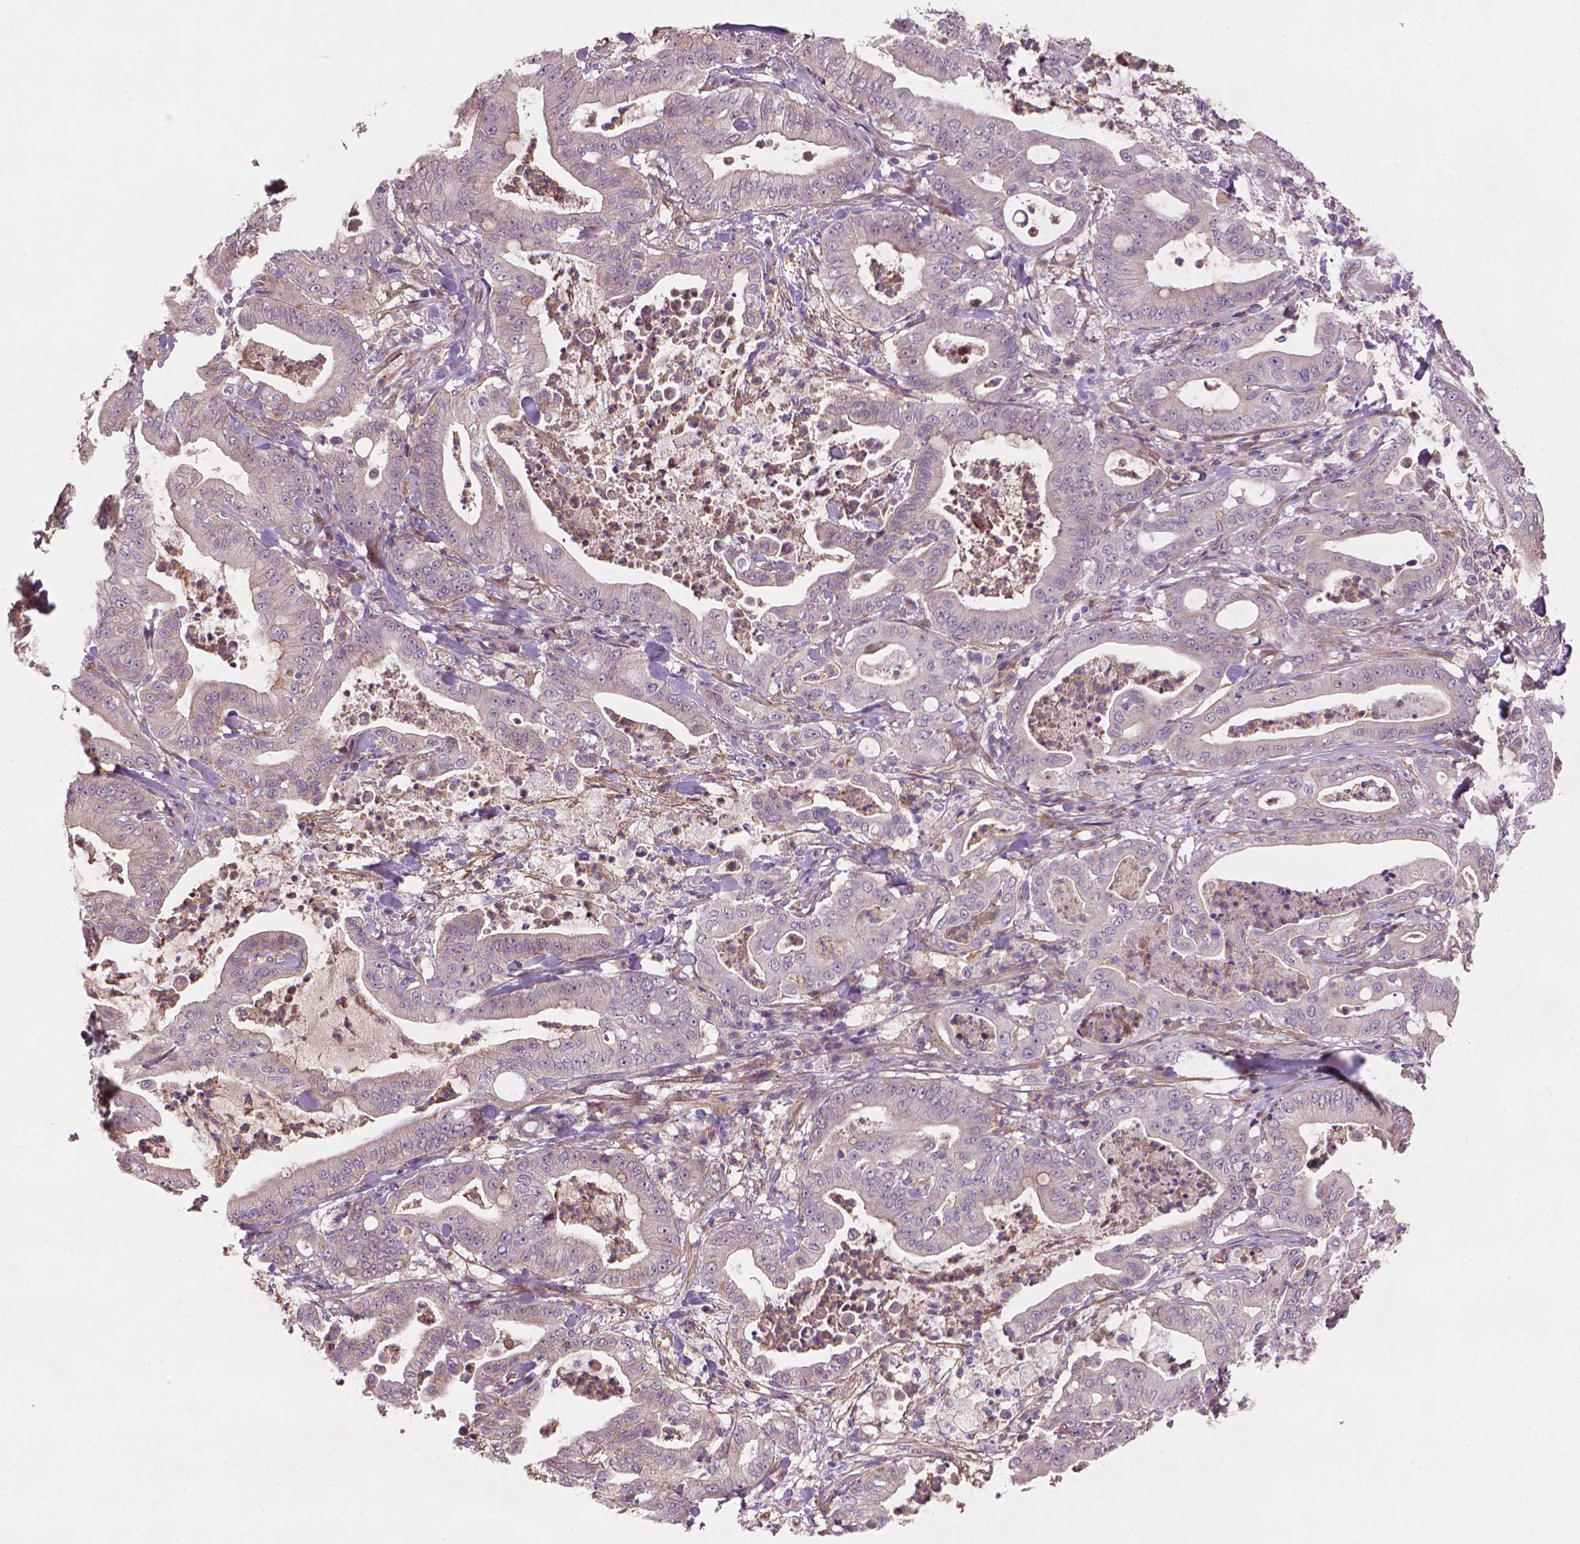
{"staining": {"intensity": "negative", "quantity": "none", "location": "none"}, "tissue": "pancreatic cancer", "cell_type": "Tumor cells", "image_type": "cancer", "snomed": [{"axis": "morphology", "description": "Adenocarcinoma, NOS"}, {"axis": "topography", "description": "Pancreas"}], "caption": "The histopathology image demonstrates no staining of tumor cells in pancreatic cancer (adenocarcinoma).", "gene": "AMMECR1", "patient": {"sex": "male", "age": 71}}